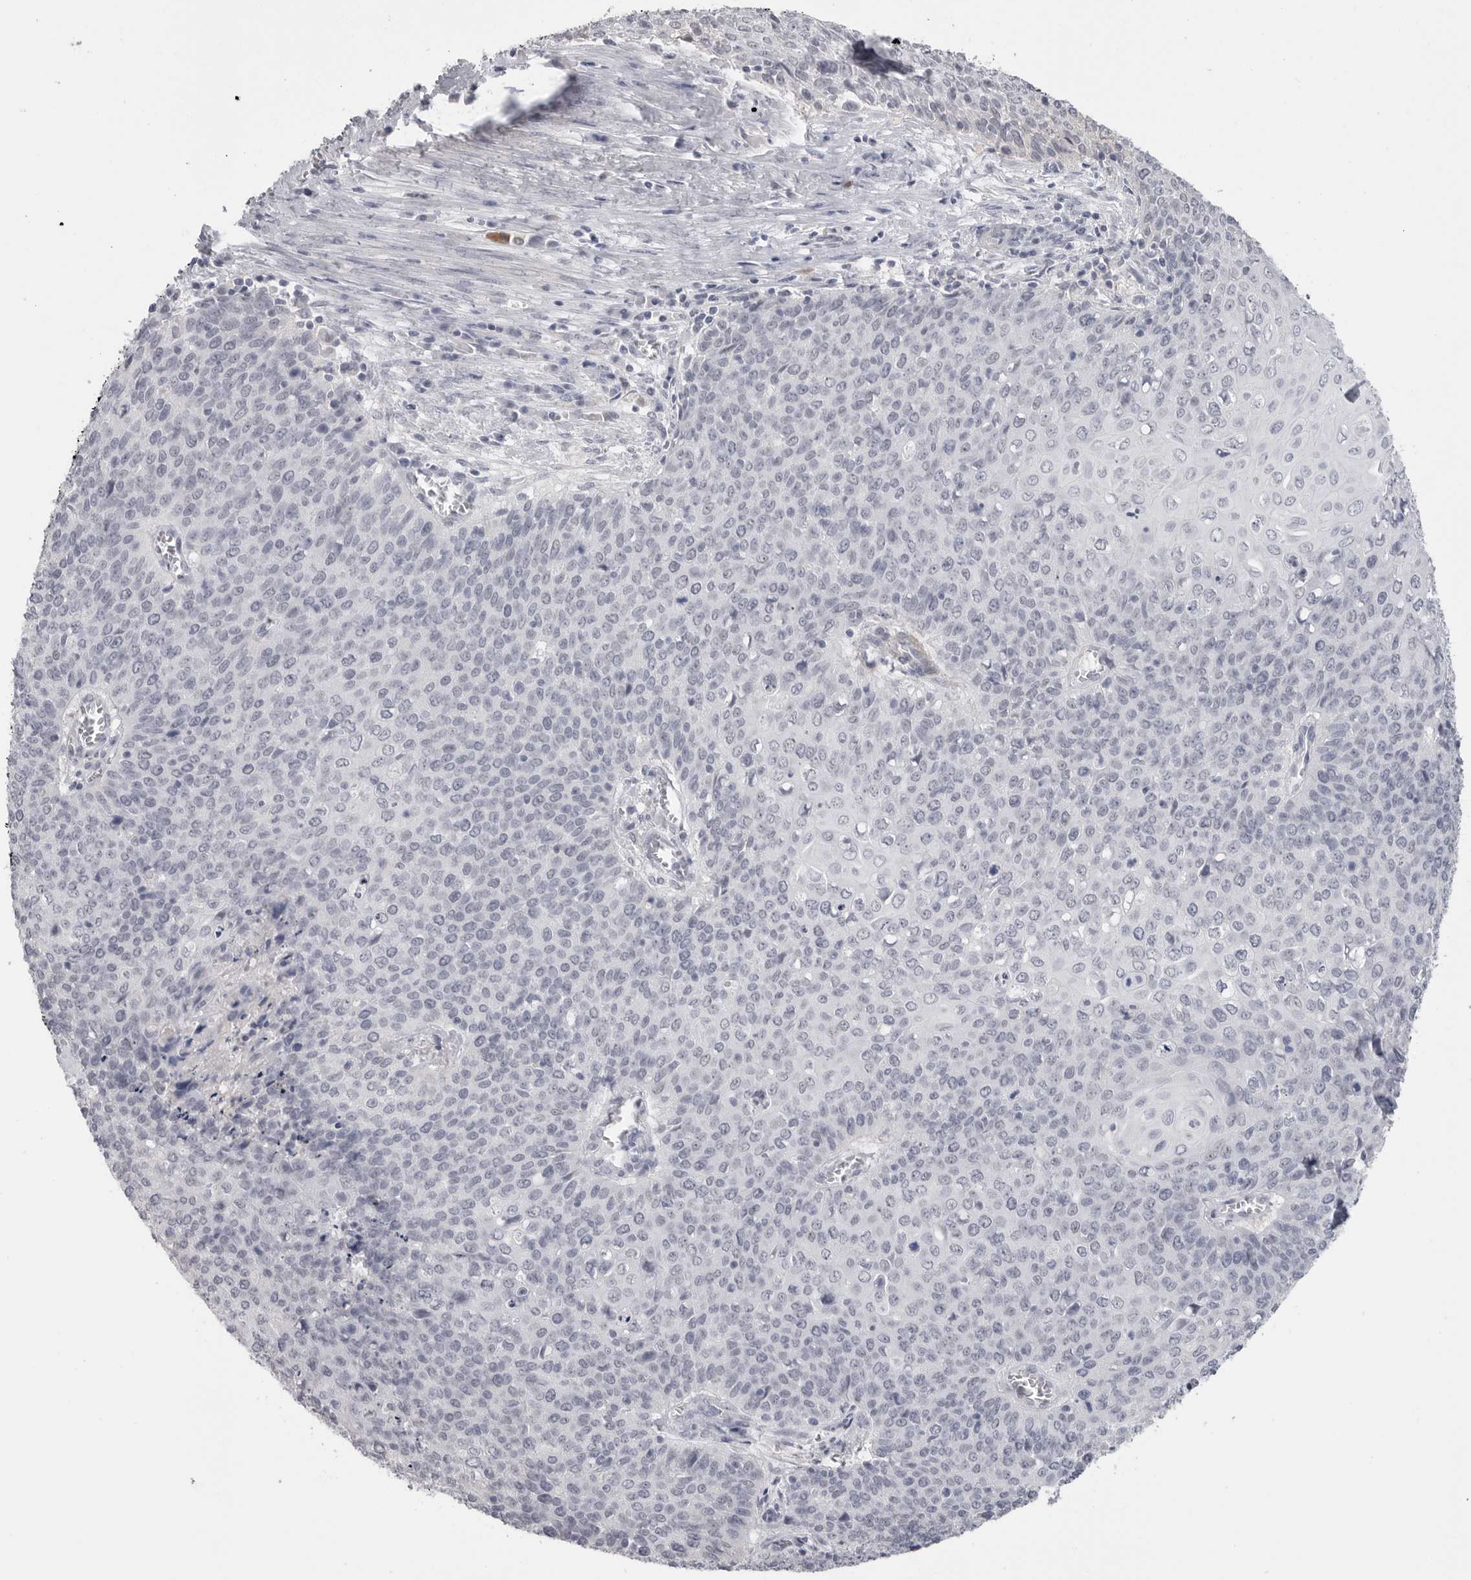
{"staining": {"intensity": "negative", "quantity": "none", "location": "none"}, "tissue": "cervical cancer", "cell_type": "Tumor cells", "image_type": "cancer", "snomed": [{"axis": "morphology", "description": "Squamous cell carcinoma, NOS"}, {"axis": "topography", "description": "Cervix"}], "caption": "IHC micrograph of neoplastic tissue: squamous cell carcinoma (cervical) stained with DAB (3,3'-diaminobenzidine) displays no significant protein staining in tumor cells. The staining was performed using DAB to visualize the protein expression in brown, while the nuclei were stained in blue with hematoxylin (Magnification: 20x).", "gene": "PLEKHF1", "patient": {"sex": "female", "age": 39}}